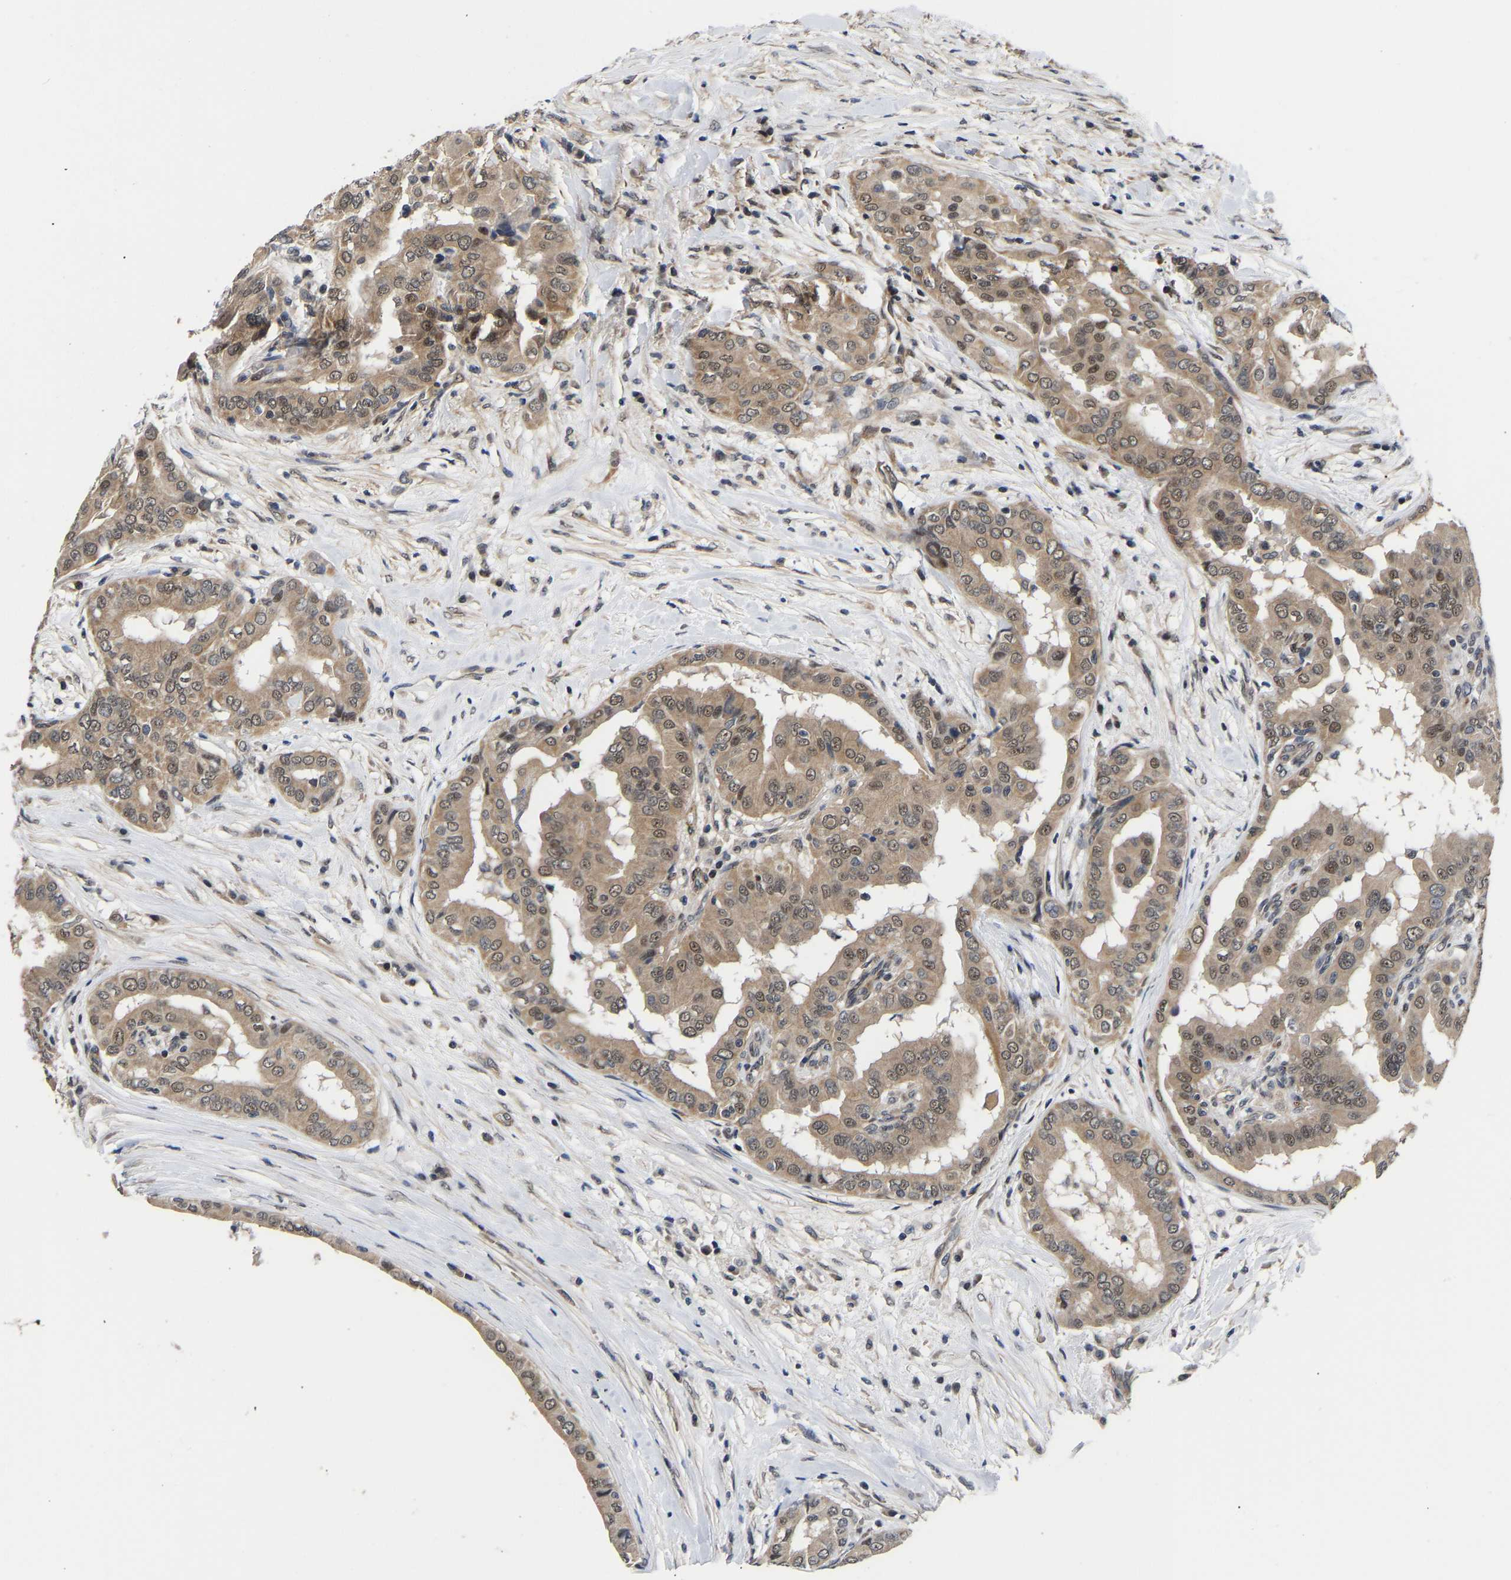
{"staining": {"intensity": "moderate", "quantity": ">75%", "location": "cytoplasmic/membranous,nuclear"}, "tissue": "thyroid cancer", "cell_type": "Tumor cells", "image_type": "cancer", "snomed": [{"axis": "morphology", "description": "Papillary adenocarcinoma, NOS"}, {"axis": "topography", "description": "Thyroid gland"}], "caption": "Brown immunohistochemical staining in thyroid papillary adenocarcinoma demonstrates moderate cytoplasmic/membranous and nuclear staining in approximately >75% of tumor cells.", "gene": "METTL16", "patient": {"sex": "male", "age": 33}}